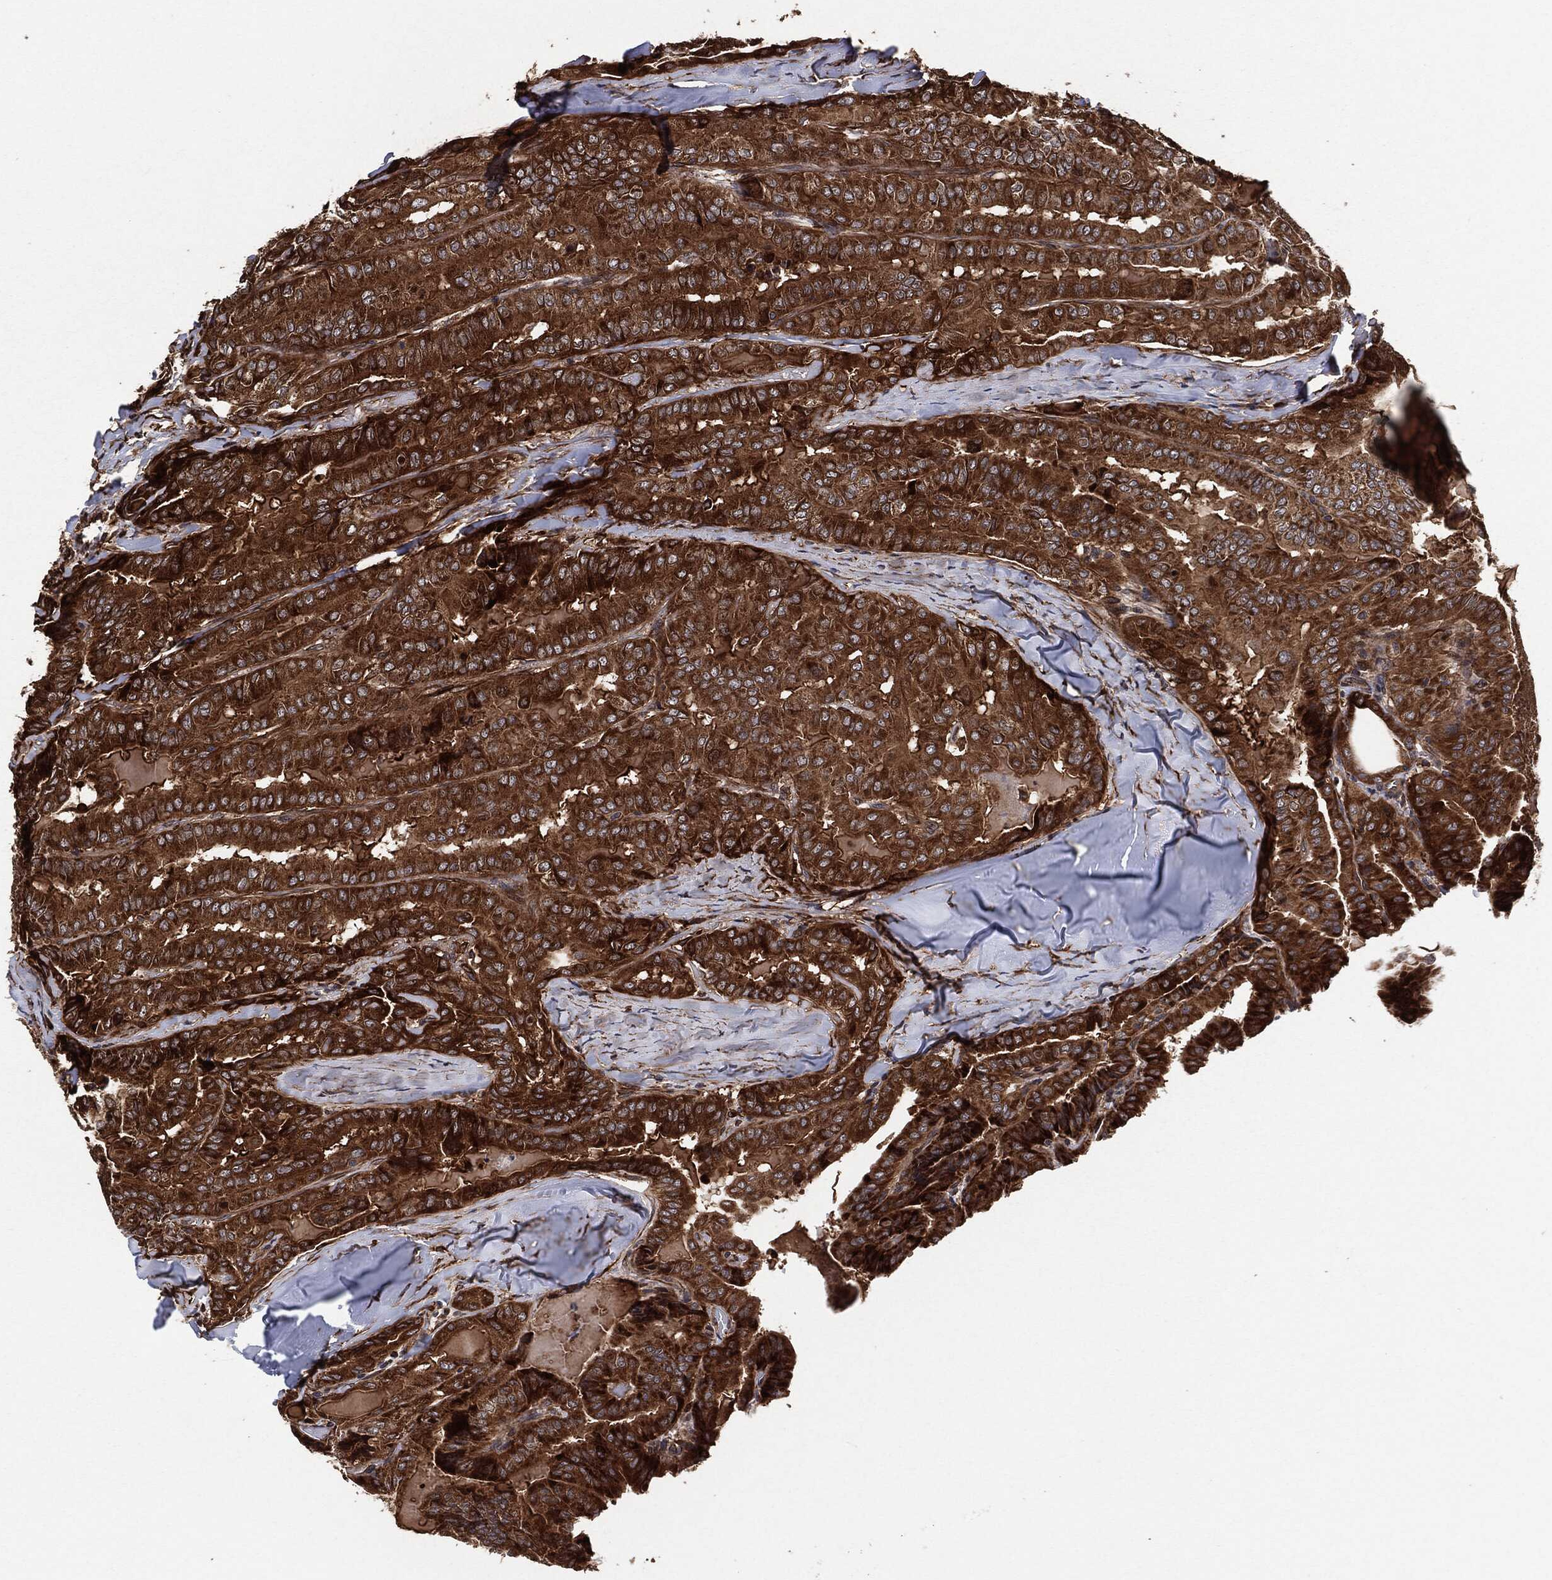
{"staining": {"intensity": "strong", "quantity": ">75%", "location": "cytoplasmic/membranous"}, "tissue": "thyroid cancer", "cell_type": "Tumor cells", "image_type": "cancer", "snomed": [{"axis": "morphology", "description": "Papillary adenocarcinoma, NOS"}, {"axis": "topography", "description": "Thyroid gland"}], "caption": "About >75% of tumor cells in thyroid cancer (papillary adenocarcinoma) show strong cytoplasmic/membranous protein positivity as visualized by brown immunohistochemical staining.", "gene": "BCAR1", "patient": {"sex": "female", "age": 68}}